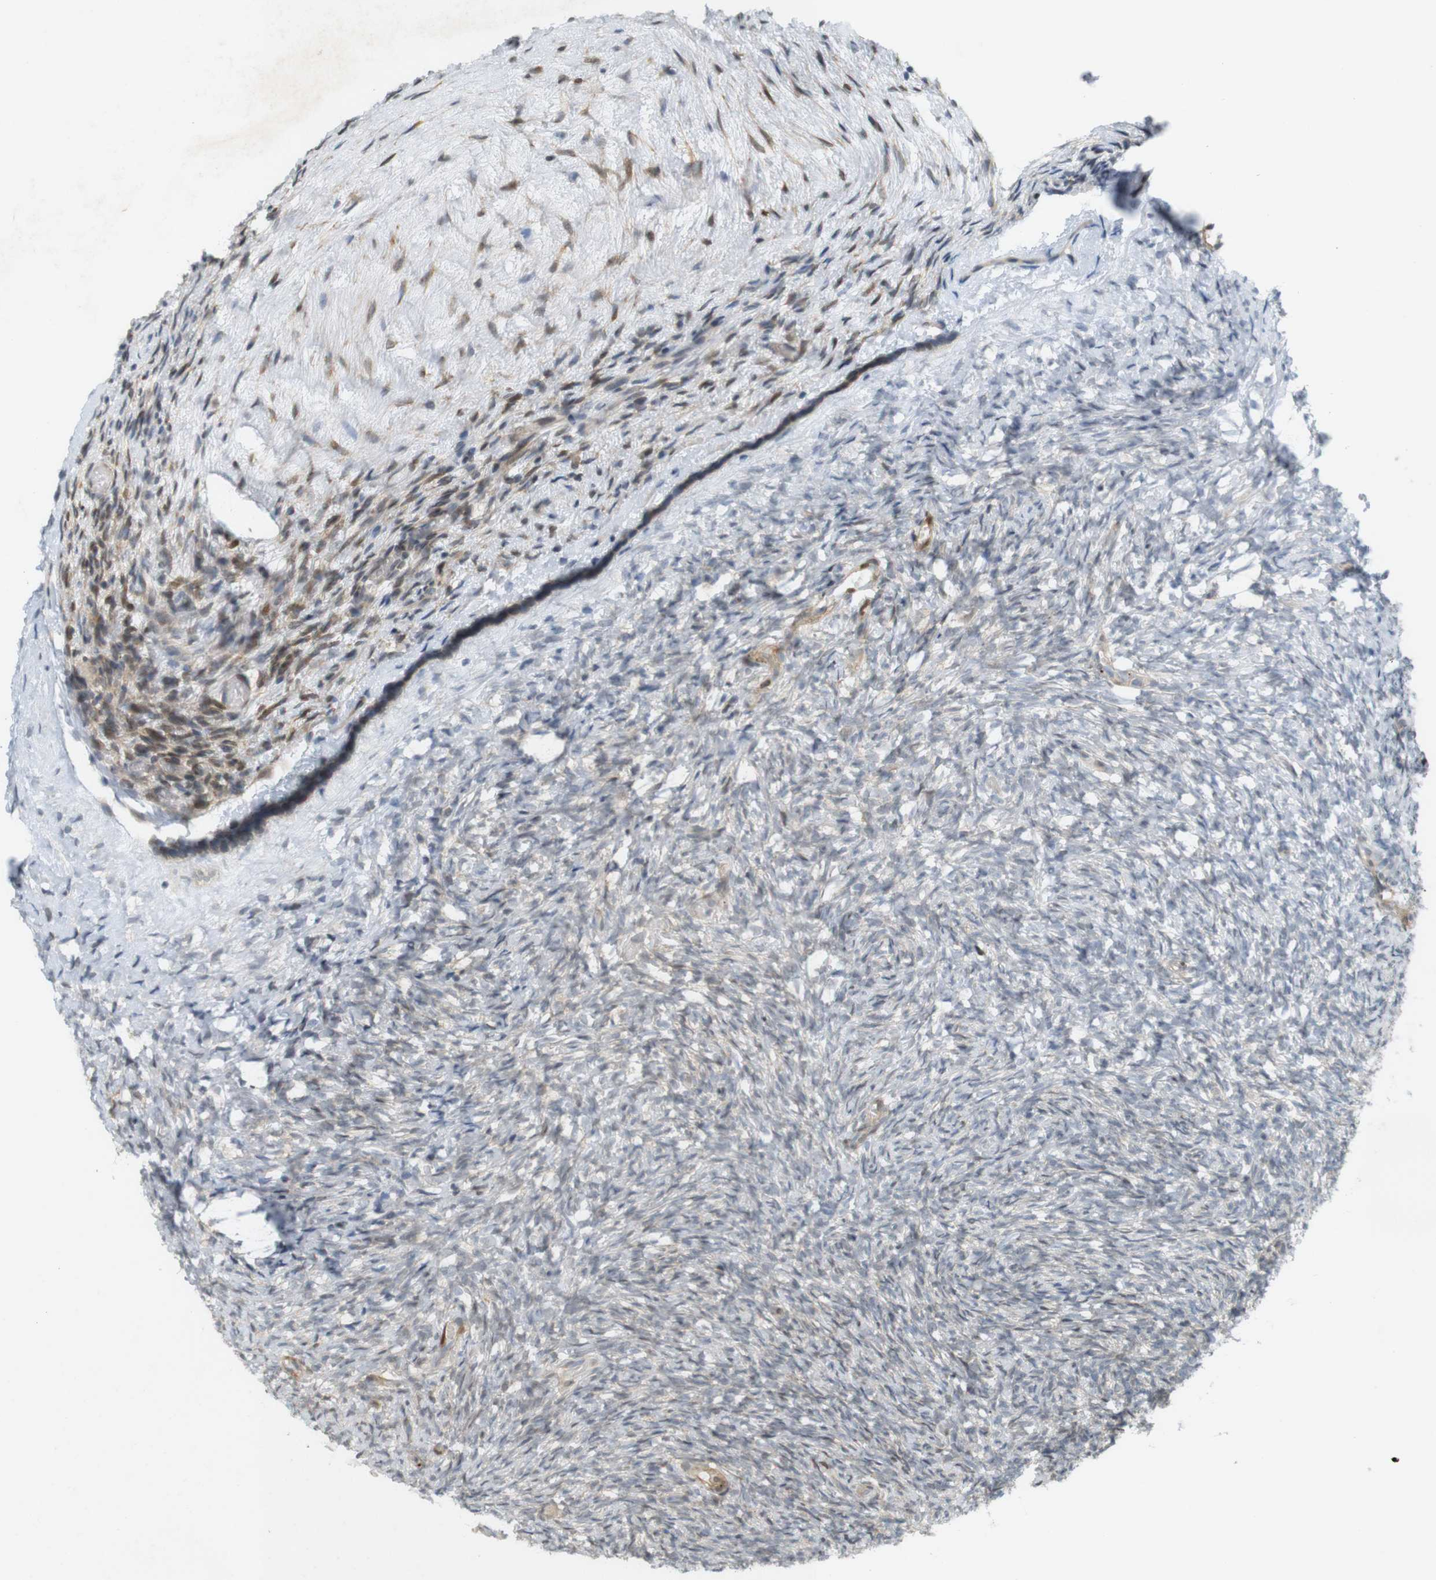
{"staining": {"intensity": "moderate", "quantity": "<25%", "location": "cytoplasmic/membranous,nuclear"}, "tissue": "ovary", "cell_type": "Ovarian stroma cells", "image_type": "normal", "snomed": [{"axis": "morphology", "description": "Normal tissue, NOS"}, {"axis": "topography", "description": "Ovary"}], "caption": "Protein expression analysis of unremarkable human ovary reveals moderate cytoplasmic/membranous,nuclear staining in about <25% of ovarian stroma cells. The staining is performed using DAB brown chromogen to label protein expression. The nuclei are counter-stained blue using hematoxylin.", "gene": "PPP1R14A", "patient": {"sex": "female", "age": 35}}